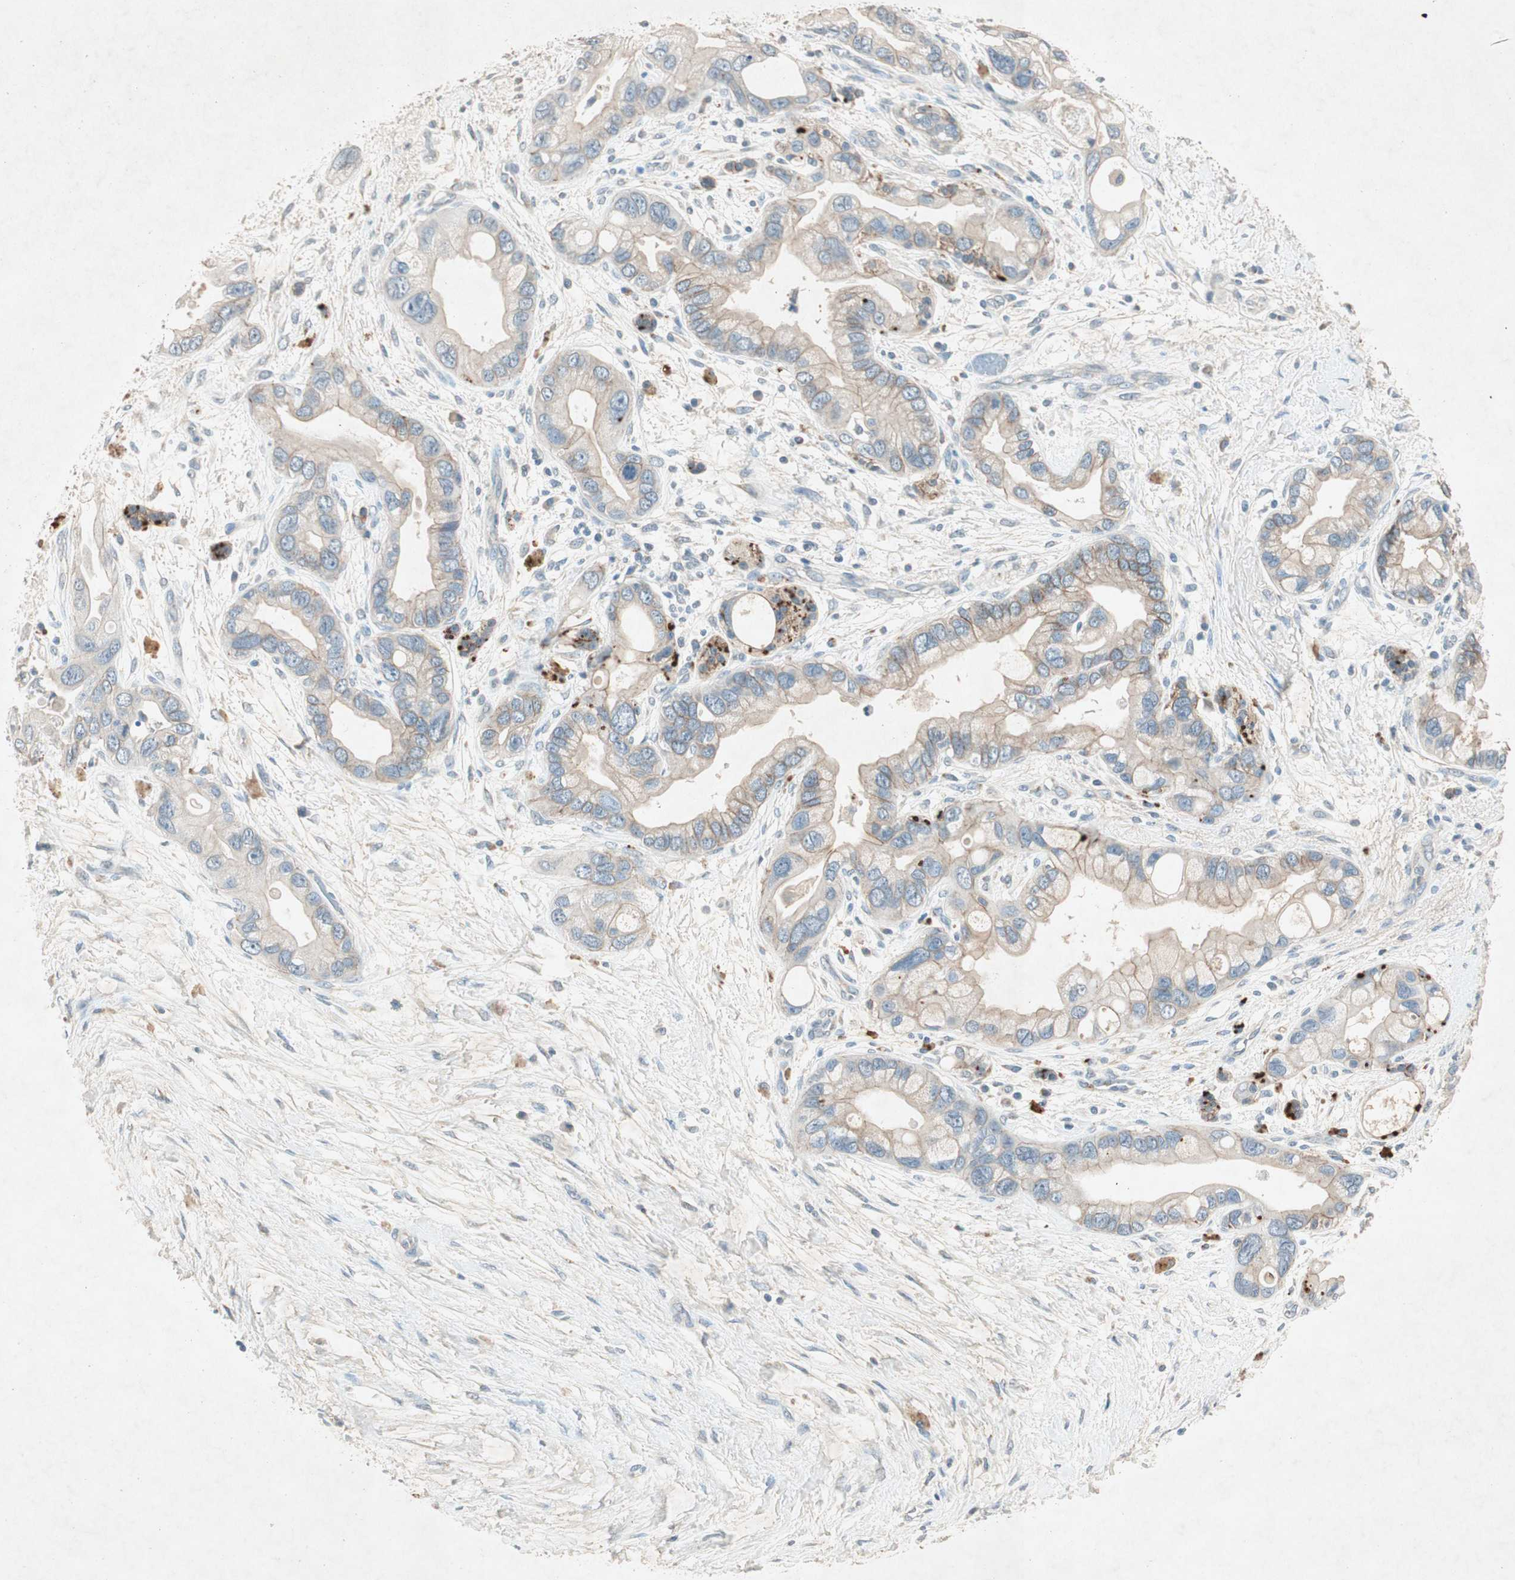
{"staining": {"intensity": "weak", "quantity": "25%-75%", "location": "cytoplasmic/membranous"}, "tissue": "pancreatic cancer", "cell_type": "Tumor cells", "image_type": "cancer", "snomed": [{"axis": "morphology", "description": "Adenocarcinoma, NOS"}, {"axis": "topography", "description": "Pancreas"}], "caption": "Weak cytoplasmic/membranous protein positivity is seen in approximately 25%-75% of tumor cells in pancreatic adenocarcinoma.", "gene": "NKAIN1", "patient": {"sex": "female", "age": 77}}